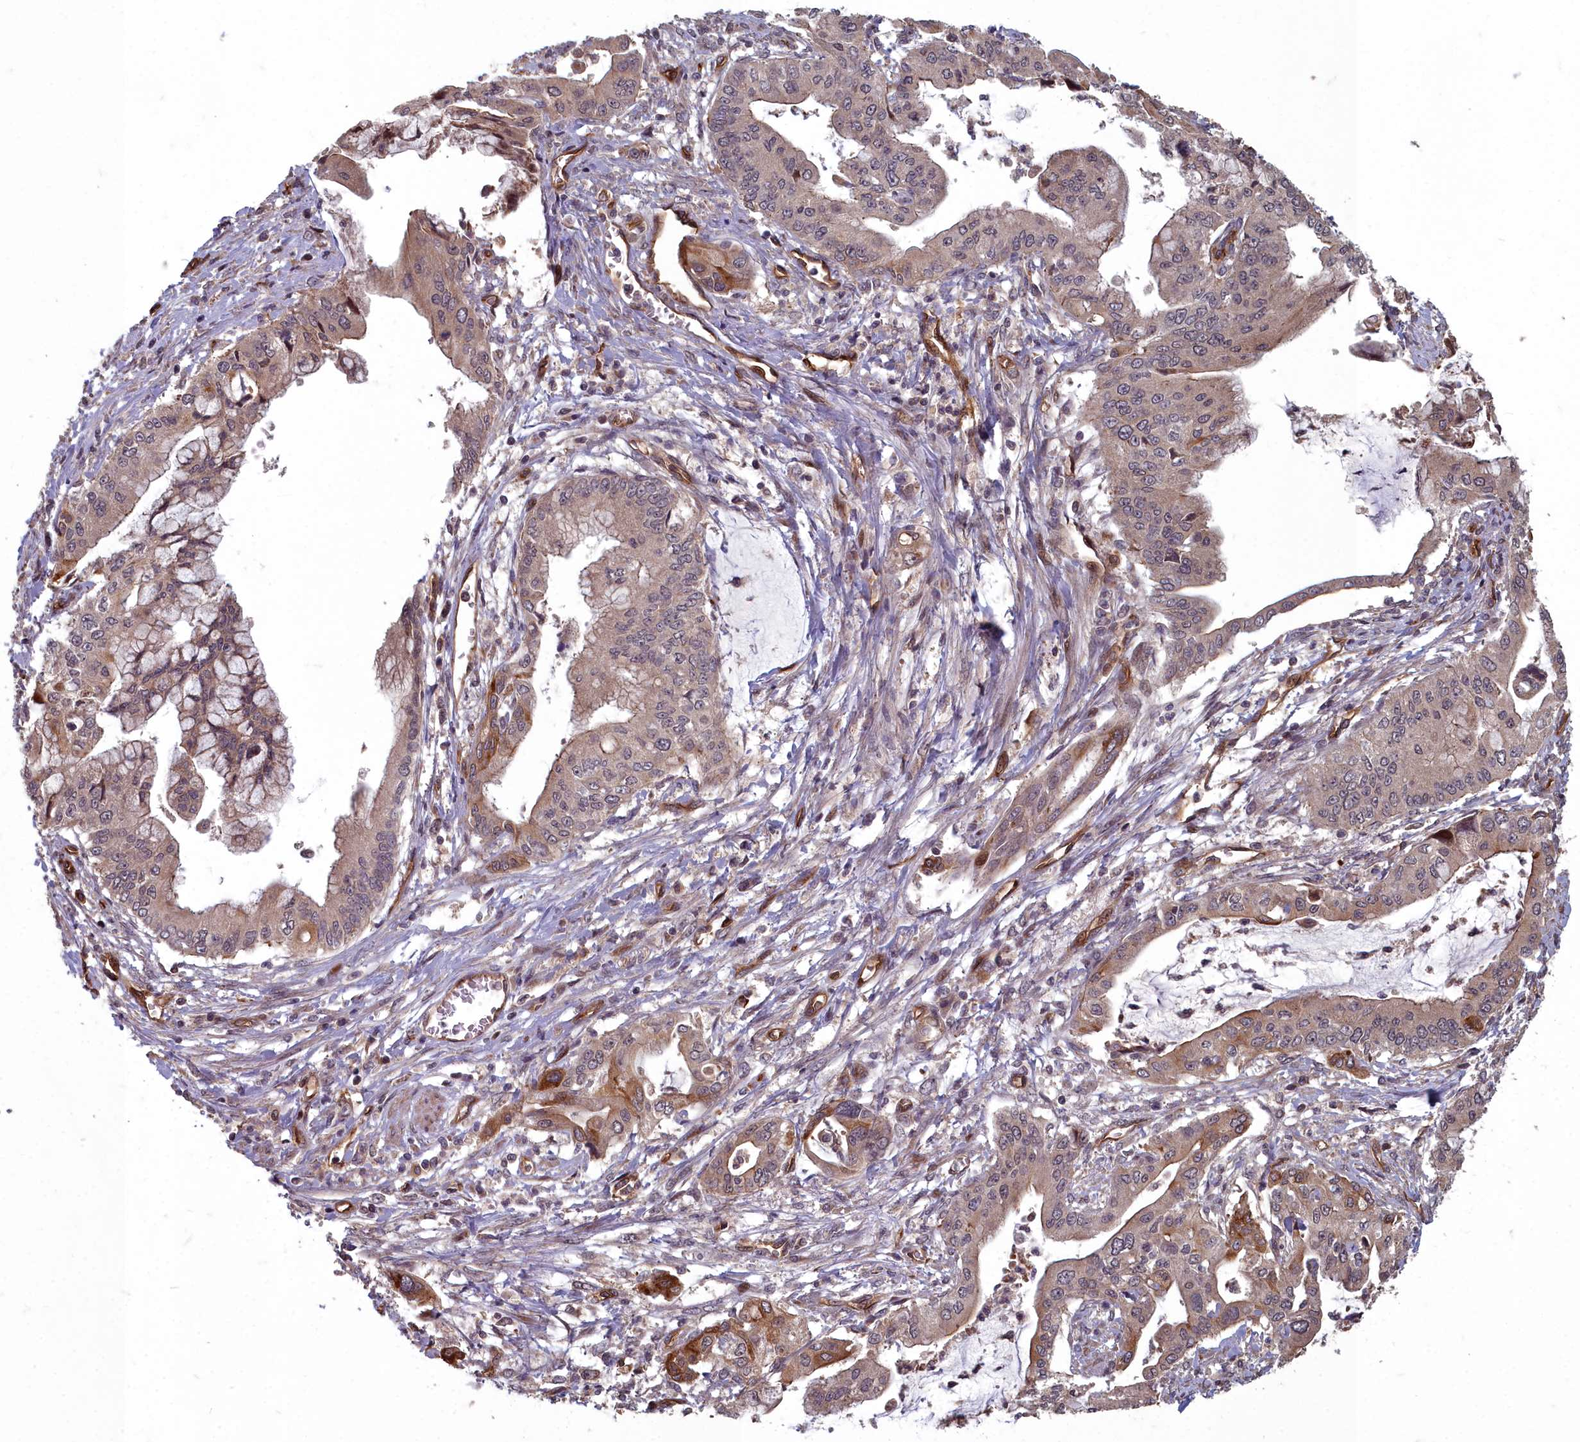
{"staining": {"intensity": "moderate", "quantity": "25%-75%", "location": "cytoplasmic/membranous,nuclear"}, "tissue": "pancreatic cancer", "cell_type": "Tumor cells", "image_type": "cancer", "snomed": [{"axis": "morphology", "description": "Adenocarcinoma, NOS"}, {"axis": "topography", "description": "Pancreas"}], "caption": "A brown stain labels moderate cytoplasmic/membranous and nuclear expression of a protein in human pancreatic adenocarcinoma tumor cells. Immunohistochemistry stains the protein in brown and the nuclei are stained blue.", "gene": "TSPYL4", "patient": {"sex": "male", "age": 46}}